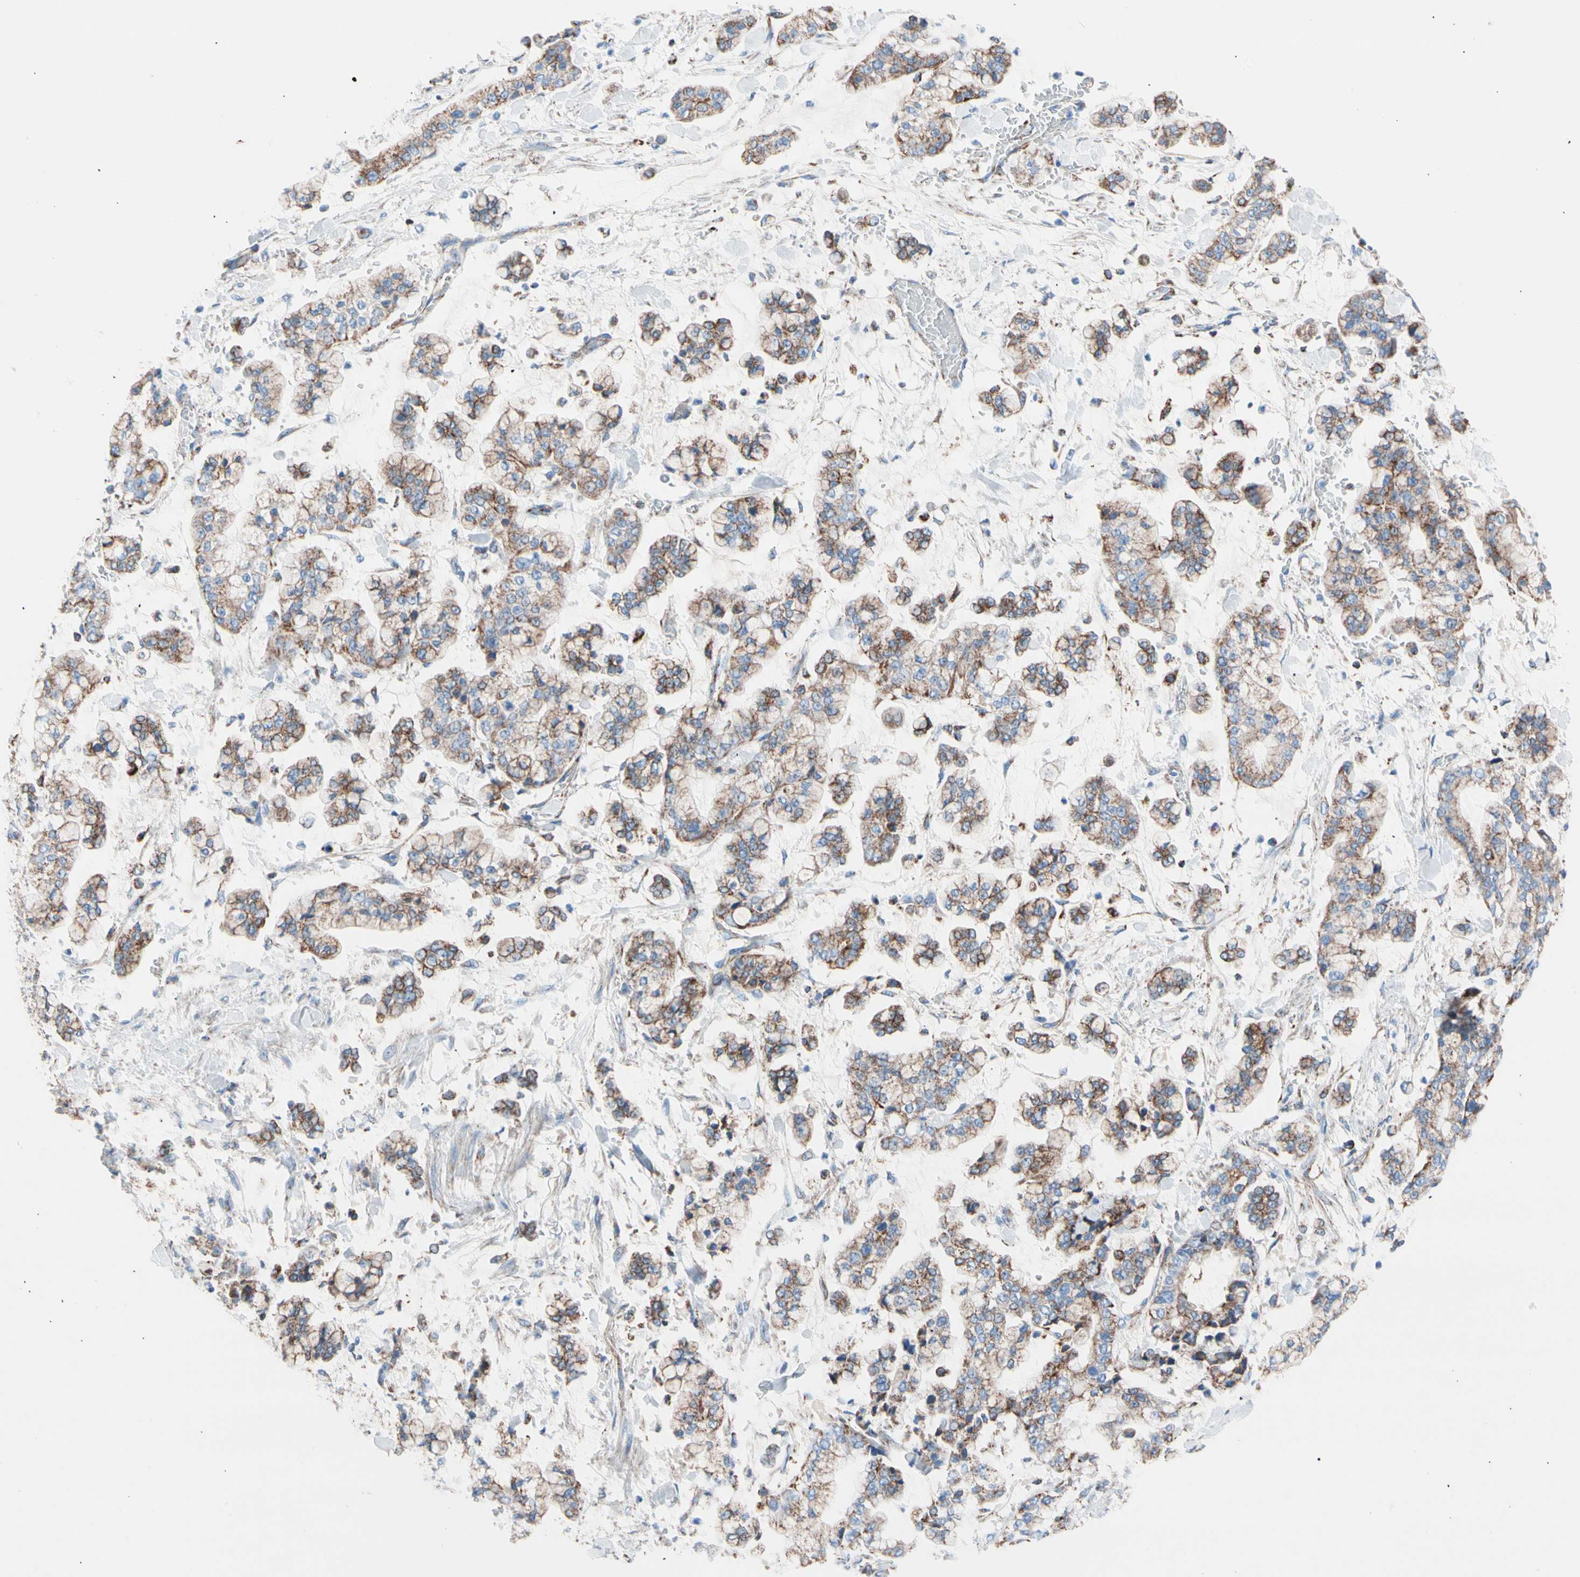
{"staining": {"intensity": "strong", "quantity": "25%-75%", "location": "cytoplasmic/membranous"}, "tissue": "stomach cancer", "cell_type": "Tumor cells", "image_type": "cancer", "snomed": [{"axis": "morphology", "description": "Normal tissue, NOS"}, {"axis": "morphology", "description": "Adenocarcinoma, NOS"}, {"axis": "topography", "description": "Stomach, upper"}, {"axis": "topography", "description": "Stomach"}], "caption": "The photomicrograph displays a brown stain indicating the presence of a protein in the cytoplasmic/membranous of tumor cells in adenocarcinoma (stomach).", "gene": "HK1", "patient": {"sex": "male", "age": 76}}